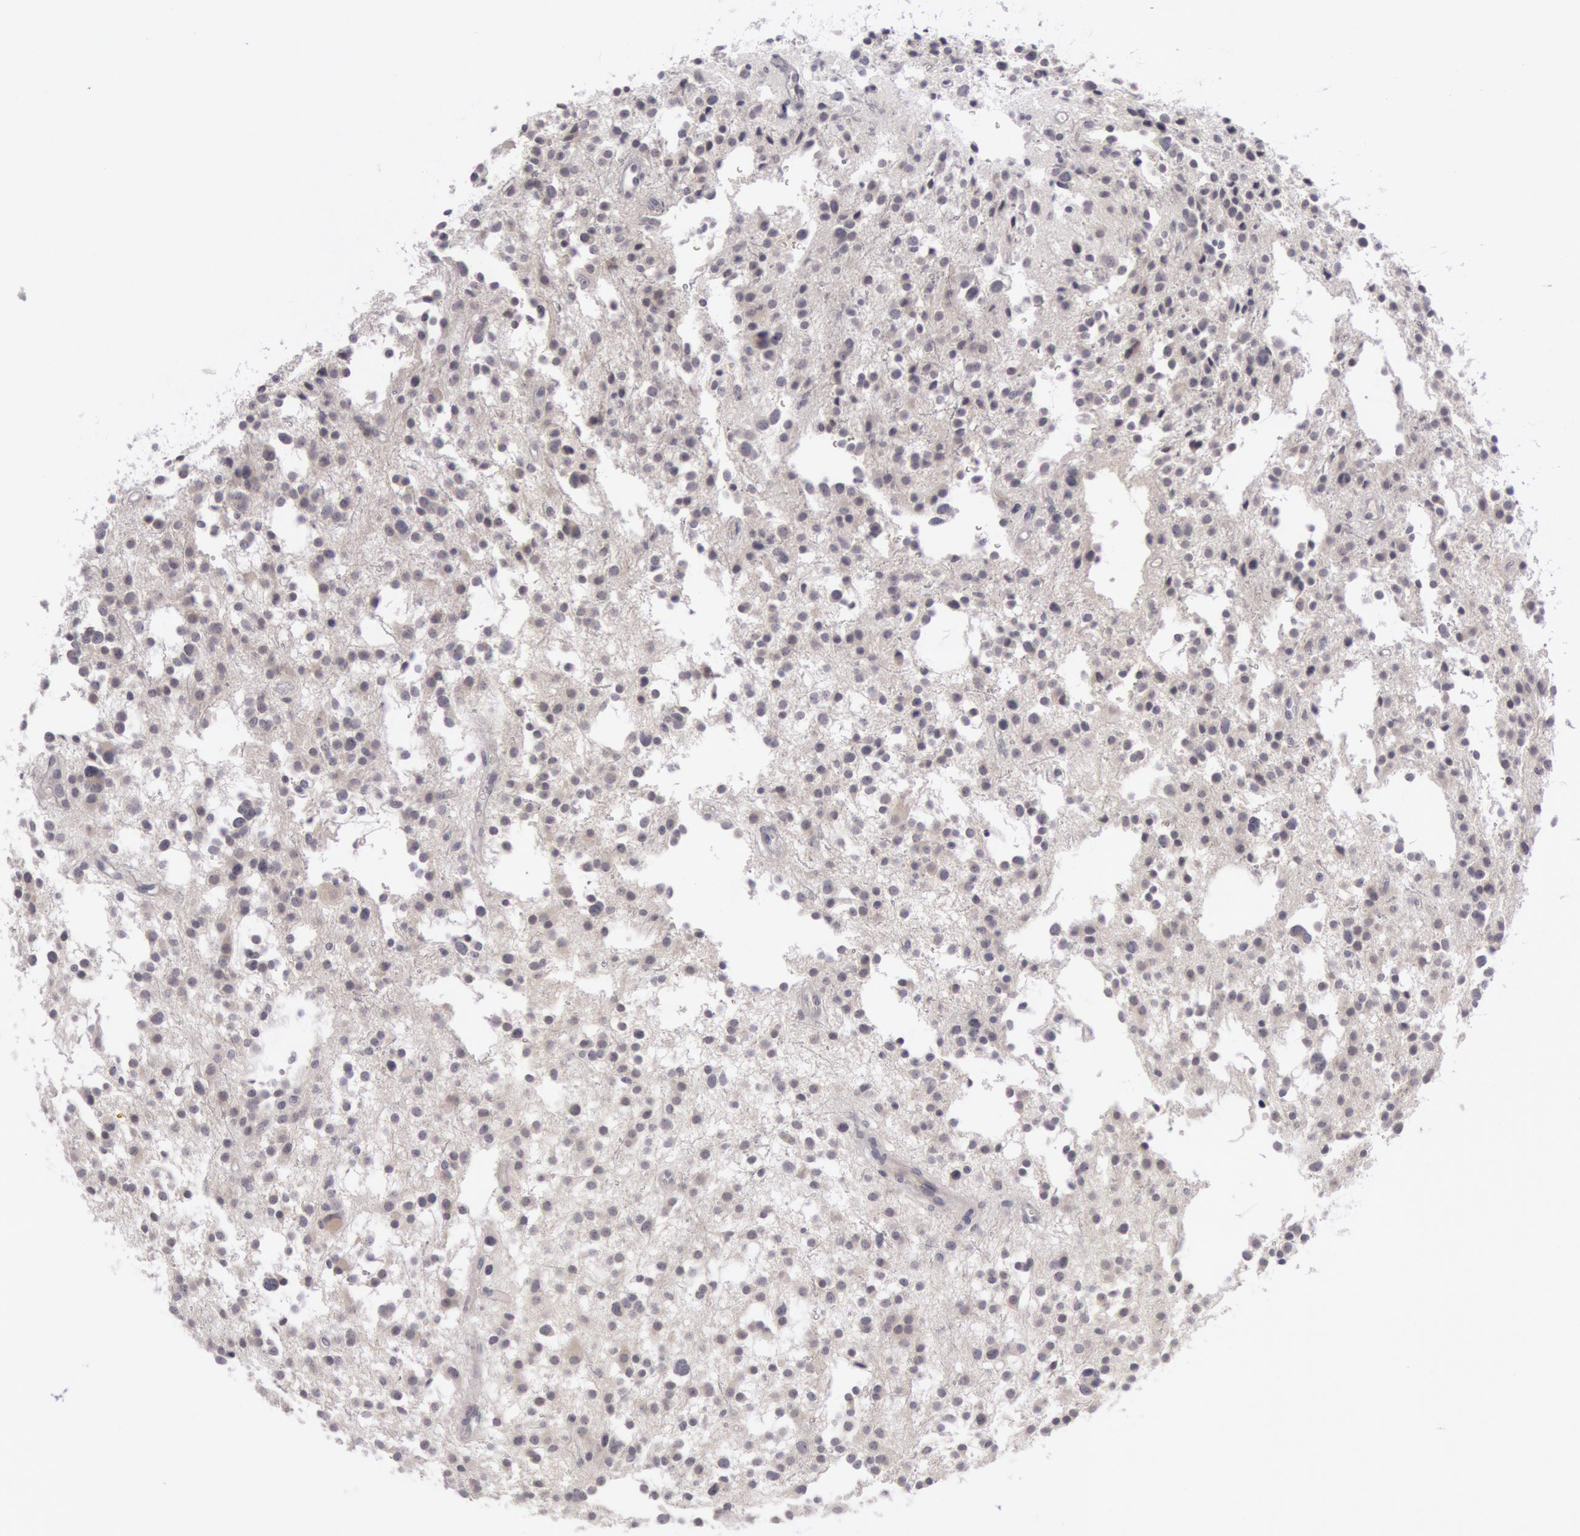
{"staining": {"intensity": "negative", "quantity": "none", "location": "none"}, "tissue": "glioma", "cell_type": "Tumor cells", "image_type": "cancer", "snomed": [{"axis": "morphology", "description": "Glioma, malignant, Low grade"}, {"axis": "topography", "description": "Brain"}], "caption": "The micrograph shows no staining of tumor cells in glioma.", "gene": "KRT16", "patient": {"sex": "female", "age": 36}}